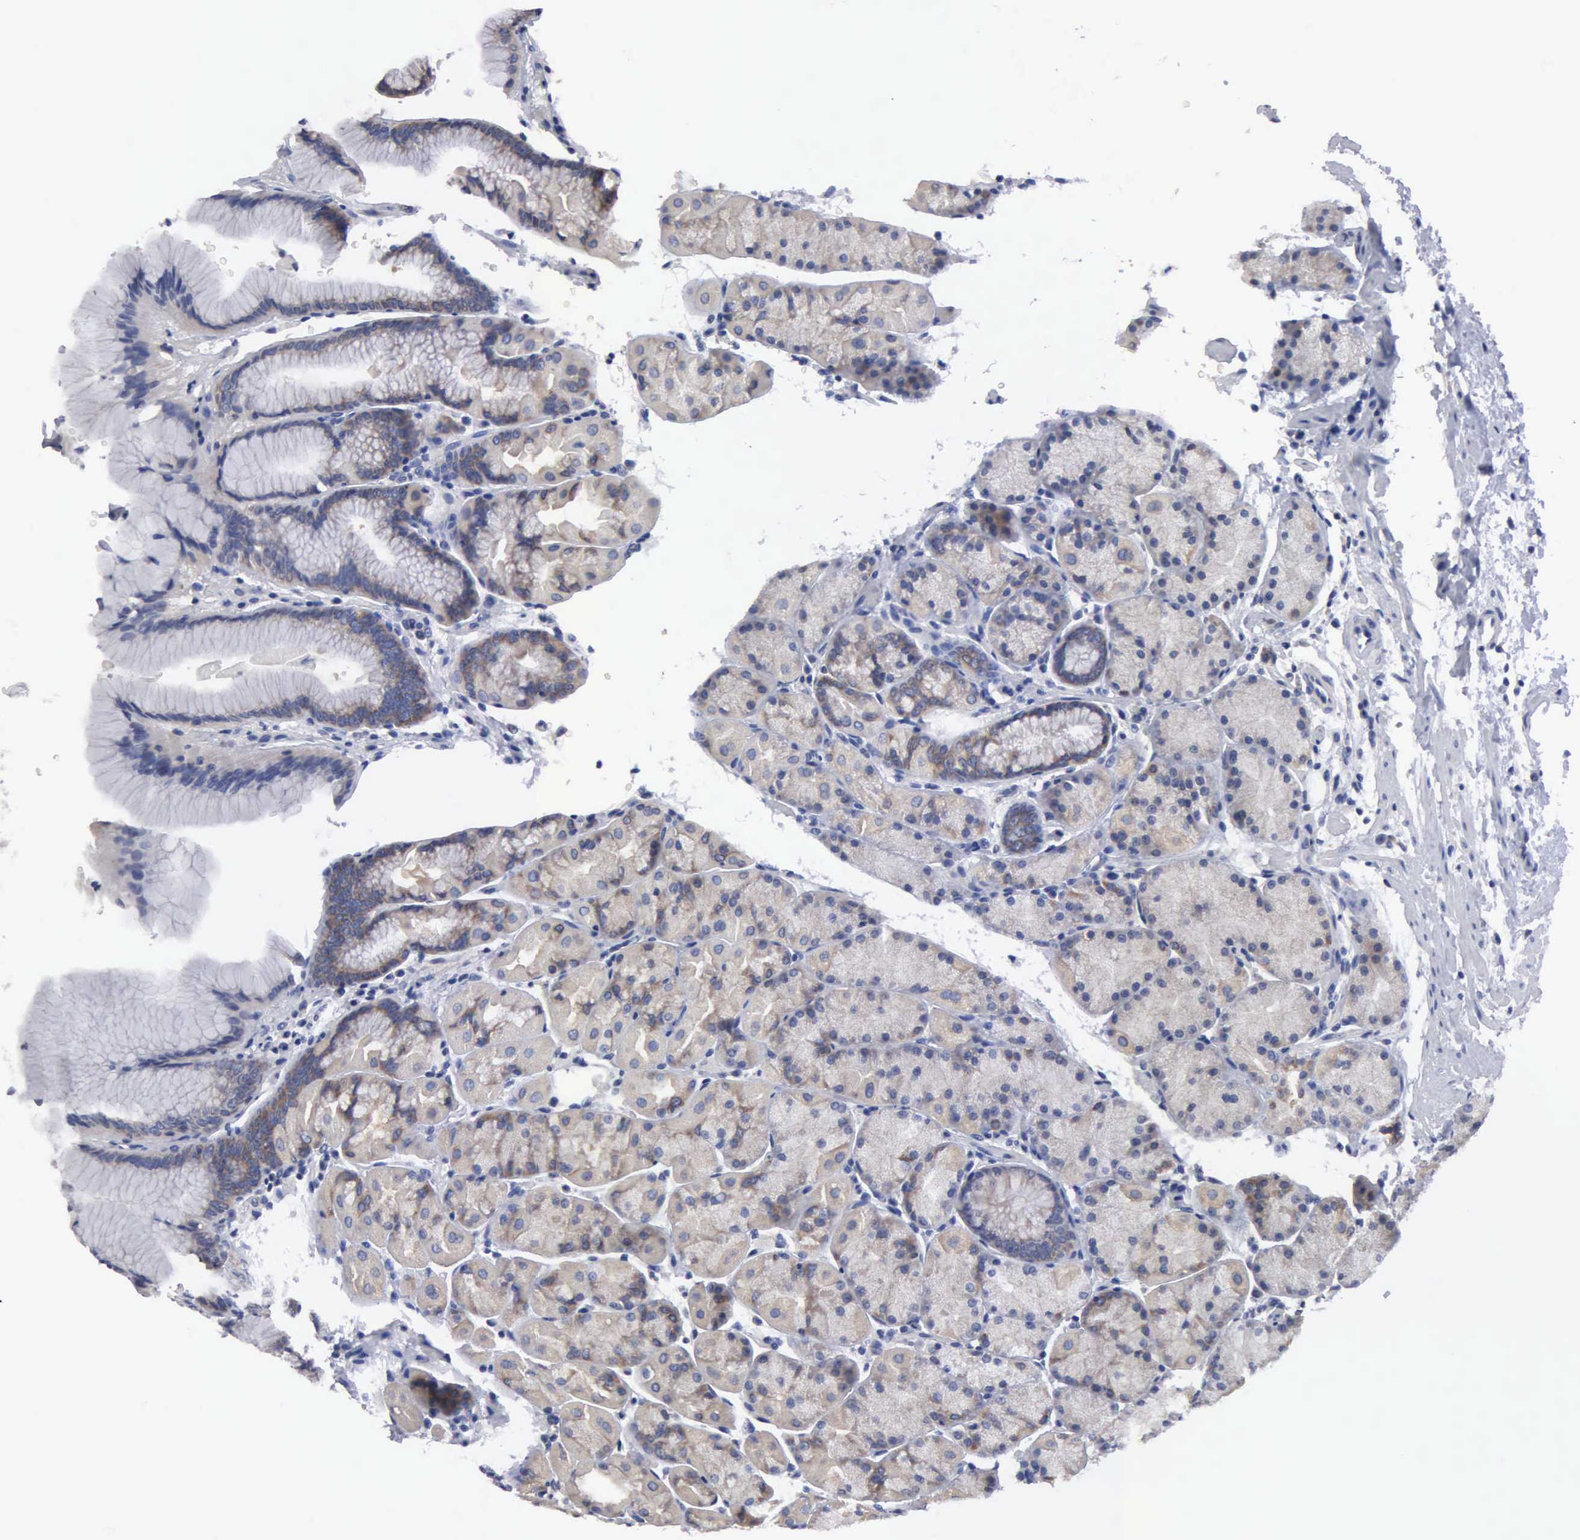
{"staining": {"intensity": "moderate", "quantity": "<25%", "location": "cytoplasmic/membranous"}, "tissue": "stomach", "cell_type": "Glandular cells", "image_type": "normal", "snomed": [{"axis": "morphology", "description": "Normal tissue, NOS"}, {"axis": "topography", "description": "Stomach, upper"}], "caption": "Brown immunohistochemical staining in unremarkable stomach displays moderate cytoplasmic/membranous positivity in approximately <25% of glandular cells.", "gene": "TXLNG", "patient": {"sex": "male", "age": 57}}